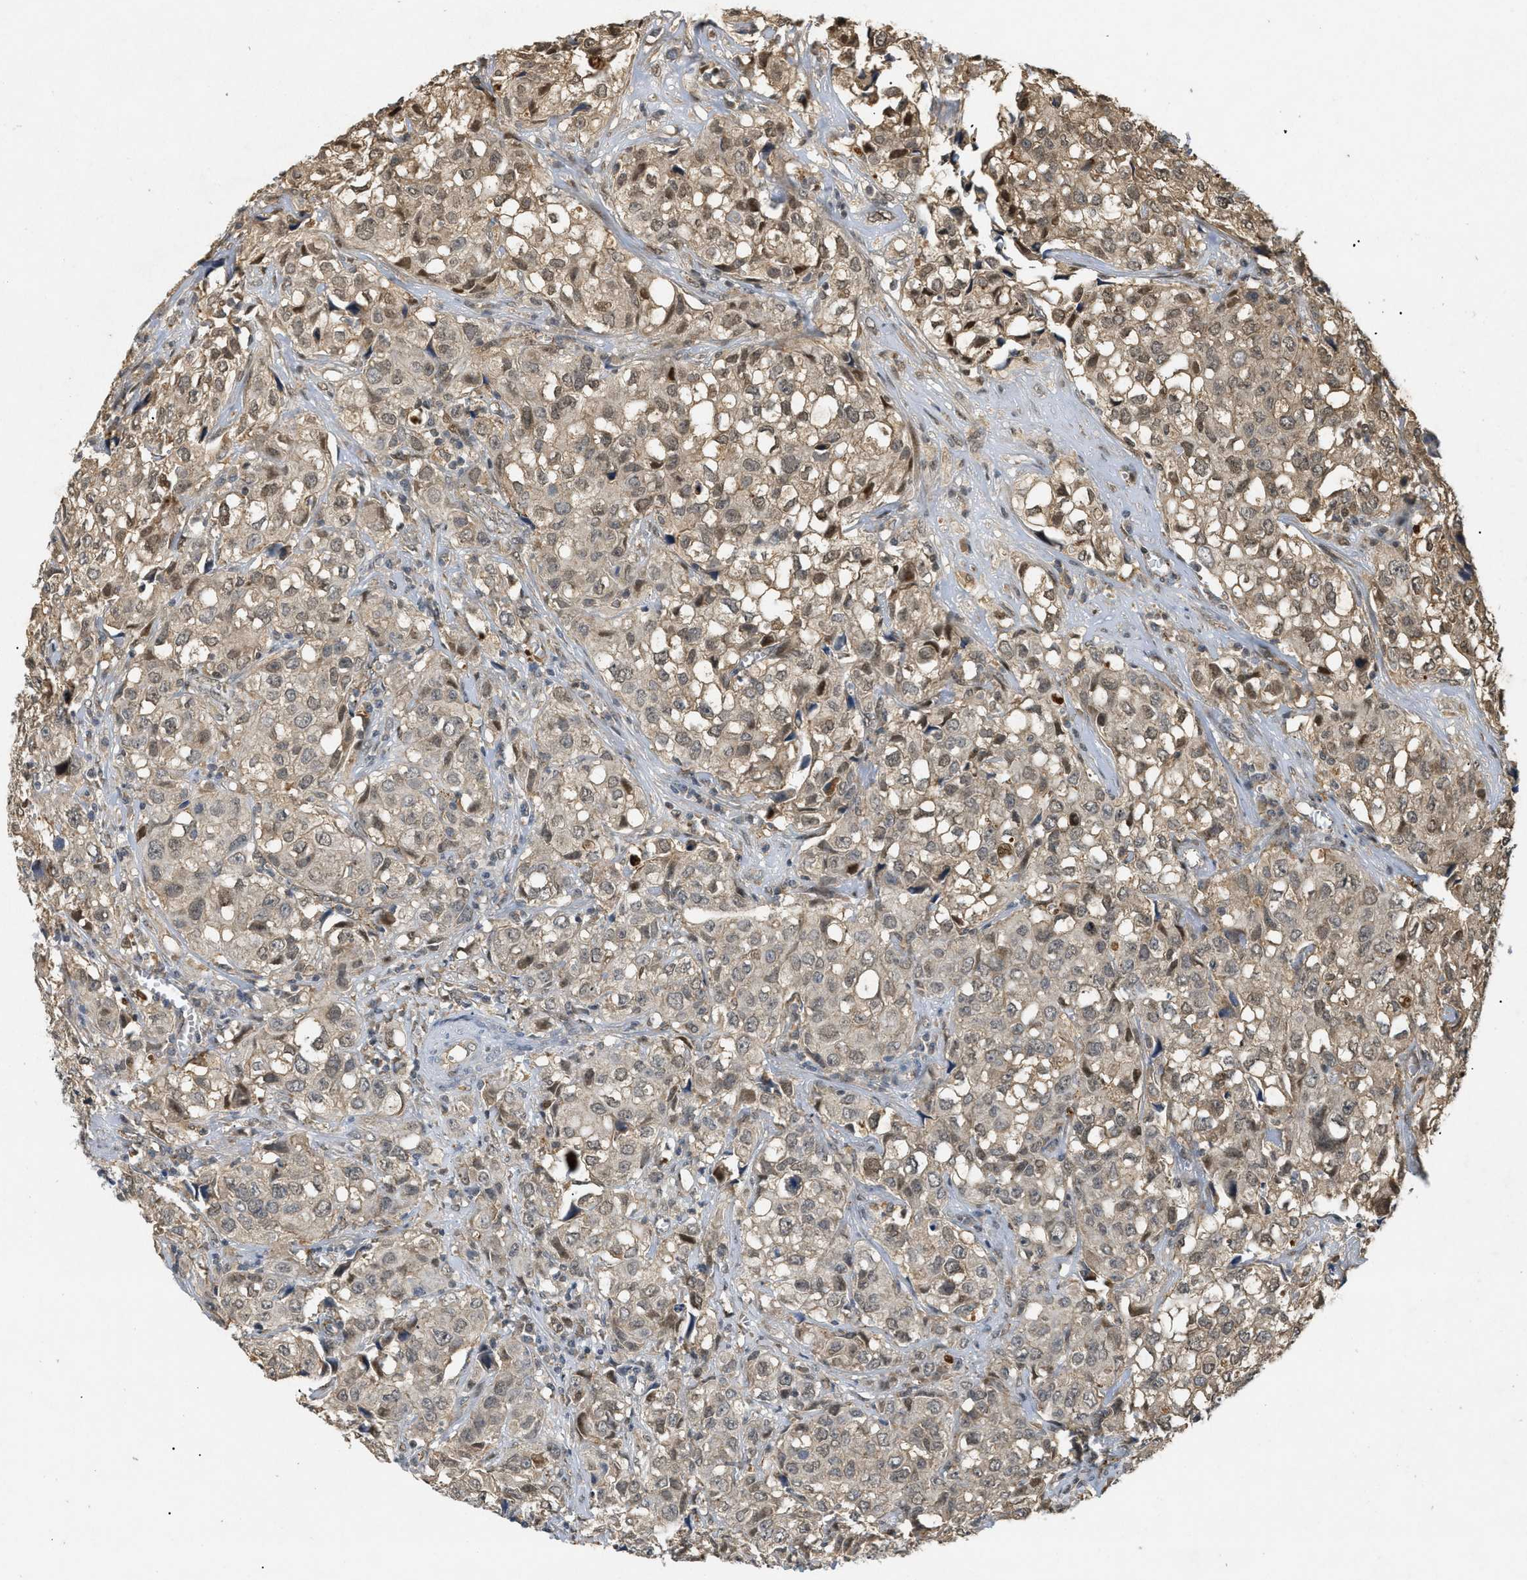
{"staining": {"intensity": "moderate", "quantity": ">75%", "location": "cytoplasmic/membranous,nuclear"}, "tissue": "urothelial cancer", "cell_type": "Tumor cells", "image_type": "cancer", "snomed": [{"axis": "morphology", "description": "Urothelial carcinoma, High grade"}, {"axis": "topography", "description": "Urinary bladder"}], "caption": "Moderate cytoplasmic/membranous and nuclear staining for a protein is seen in approximately >75% of tumor cells of urothelial cancer using immunohistochemistry.", "gene": "PDGFB", "patient": {"sex": "female", "age": 75}}